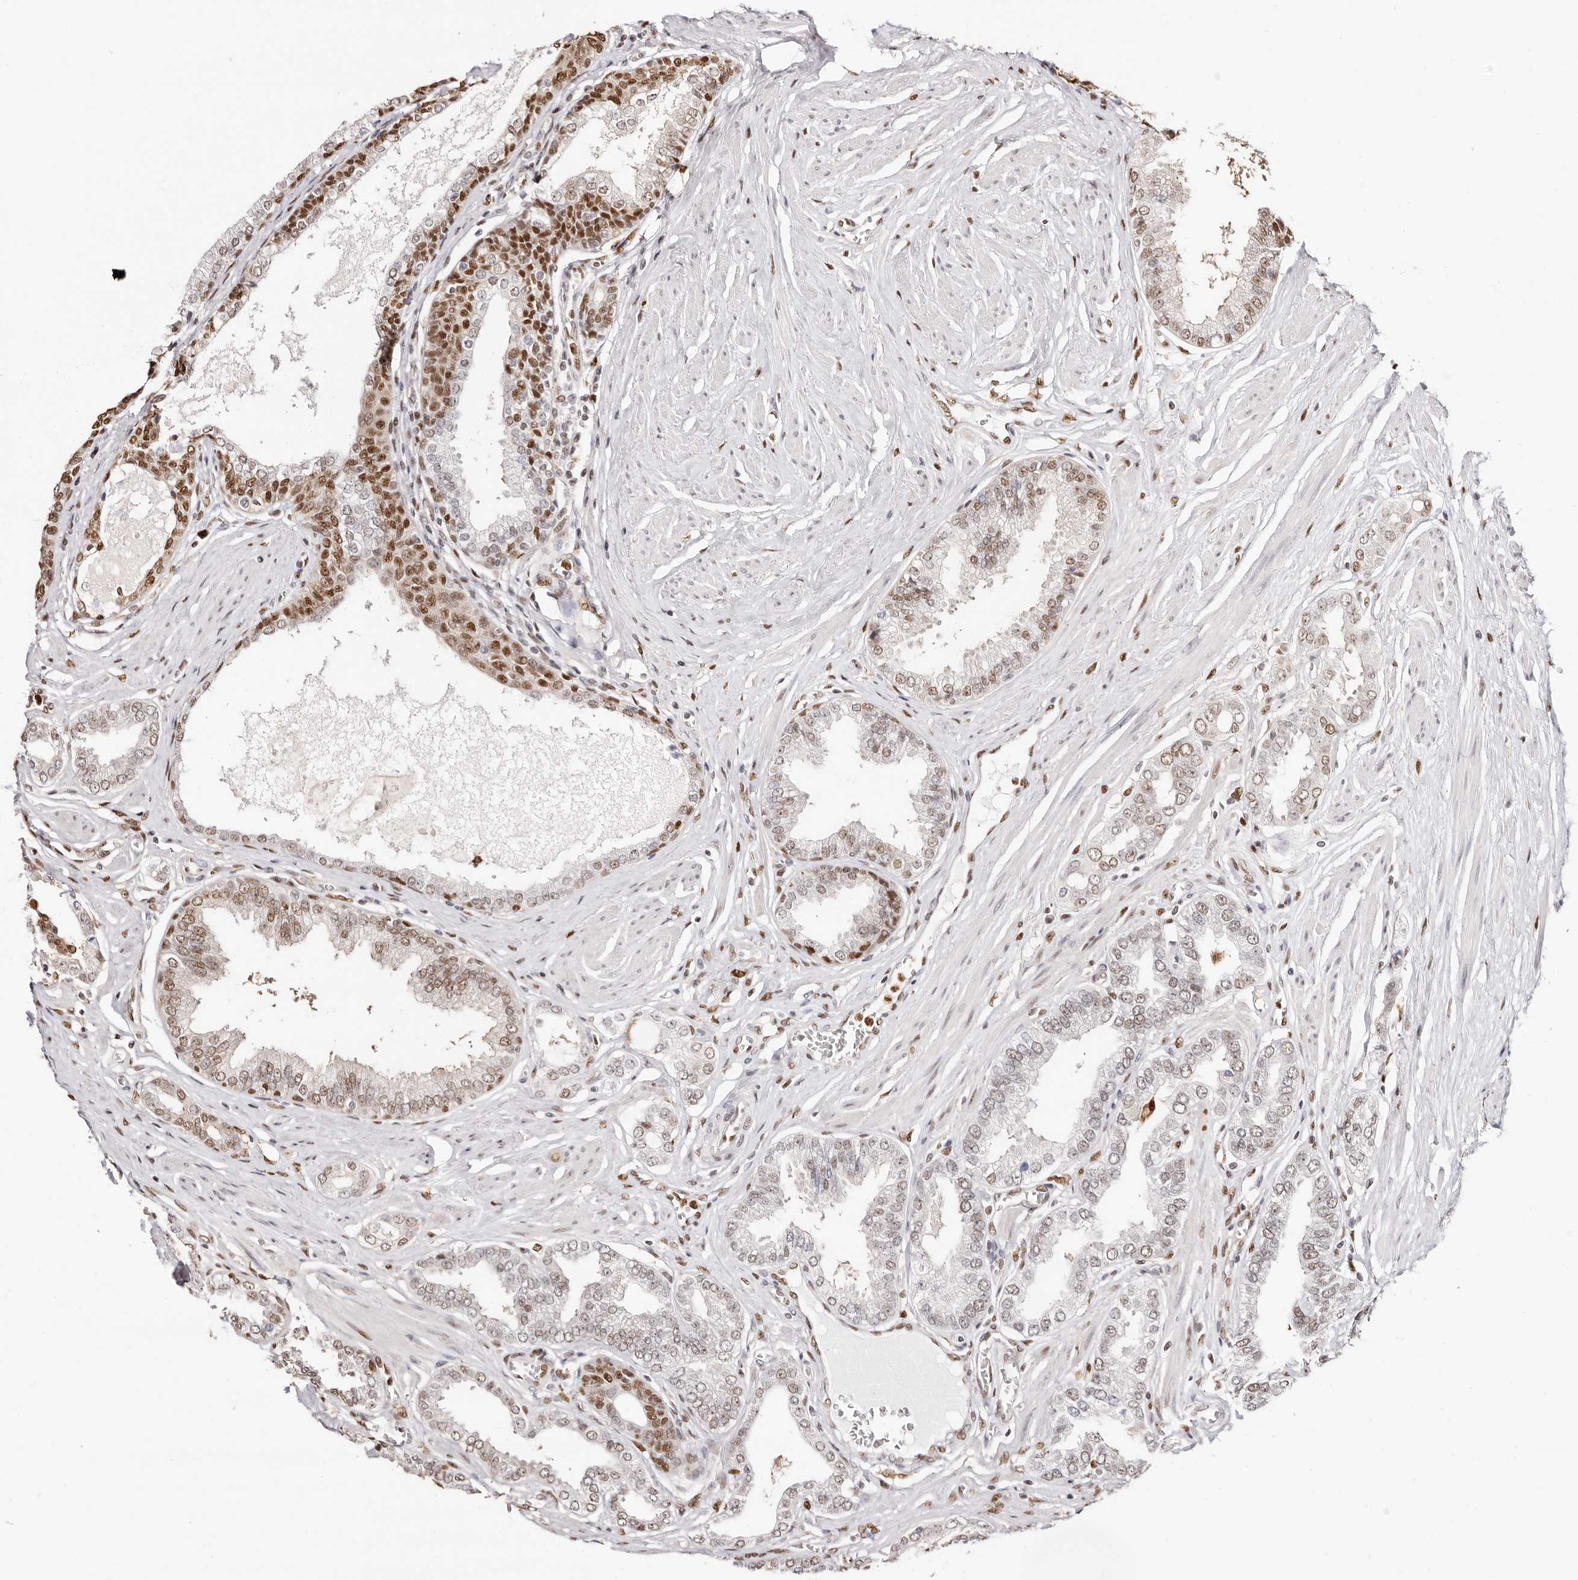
{"staining": {"intensity": "weak", "quantity": "25%-75%", "location": "nuclear"}, "tissue": "prostate cancer", "cell_type": "Tumor cells", "image_type": "cancer", "snomed": [{"axis": "morphology", "description": "Adenocarcinoma, Low grade"}, {"axis": "topography", "description": "Prostate"}], "caption": "Weak nuclear positivity for a protein is seen in approximately 25%-75% of tumor cells of low-grade adenocarcinoma (prostate) using IHC.", "gene": "TKT", "patient": {"sex": "male", "age": 63}}